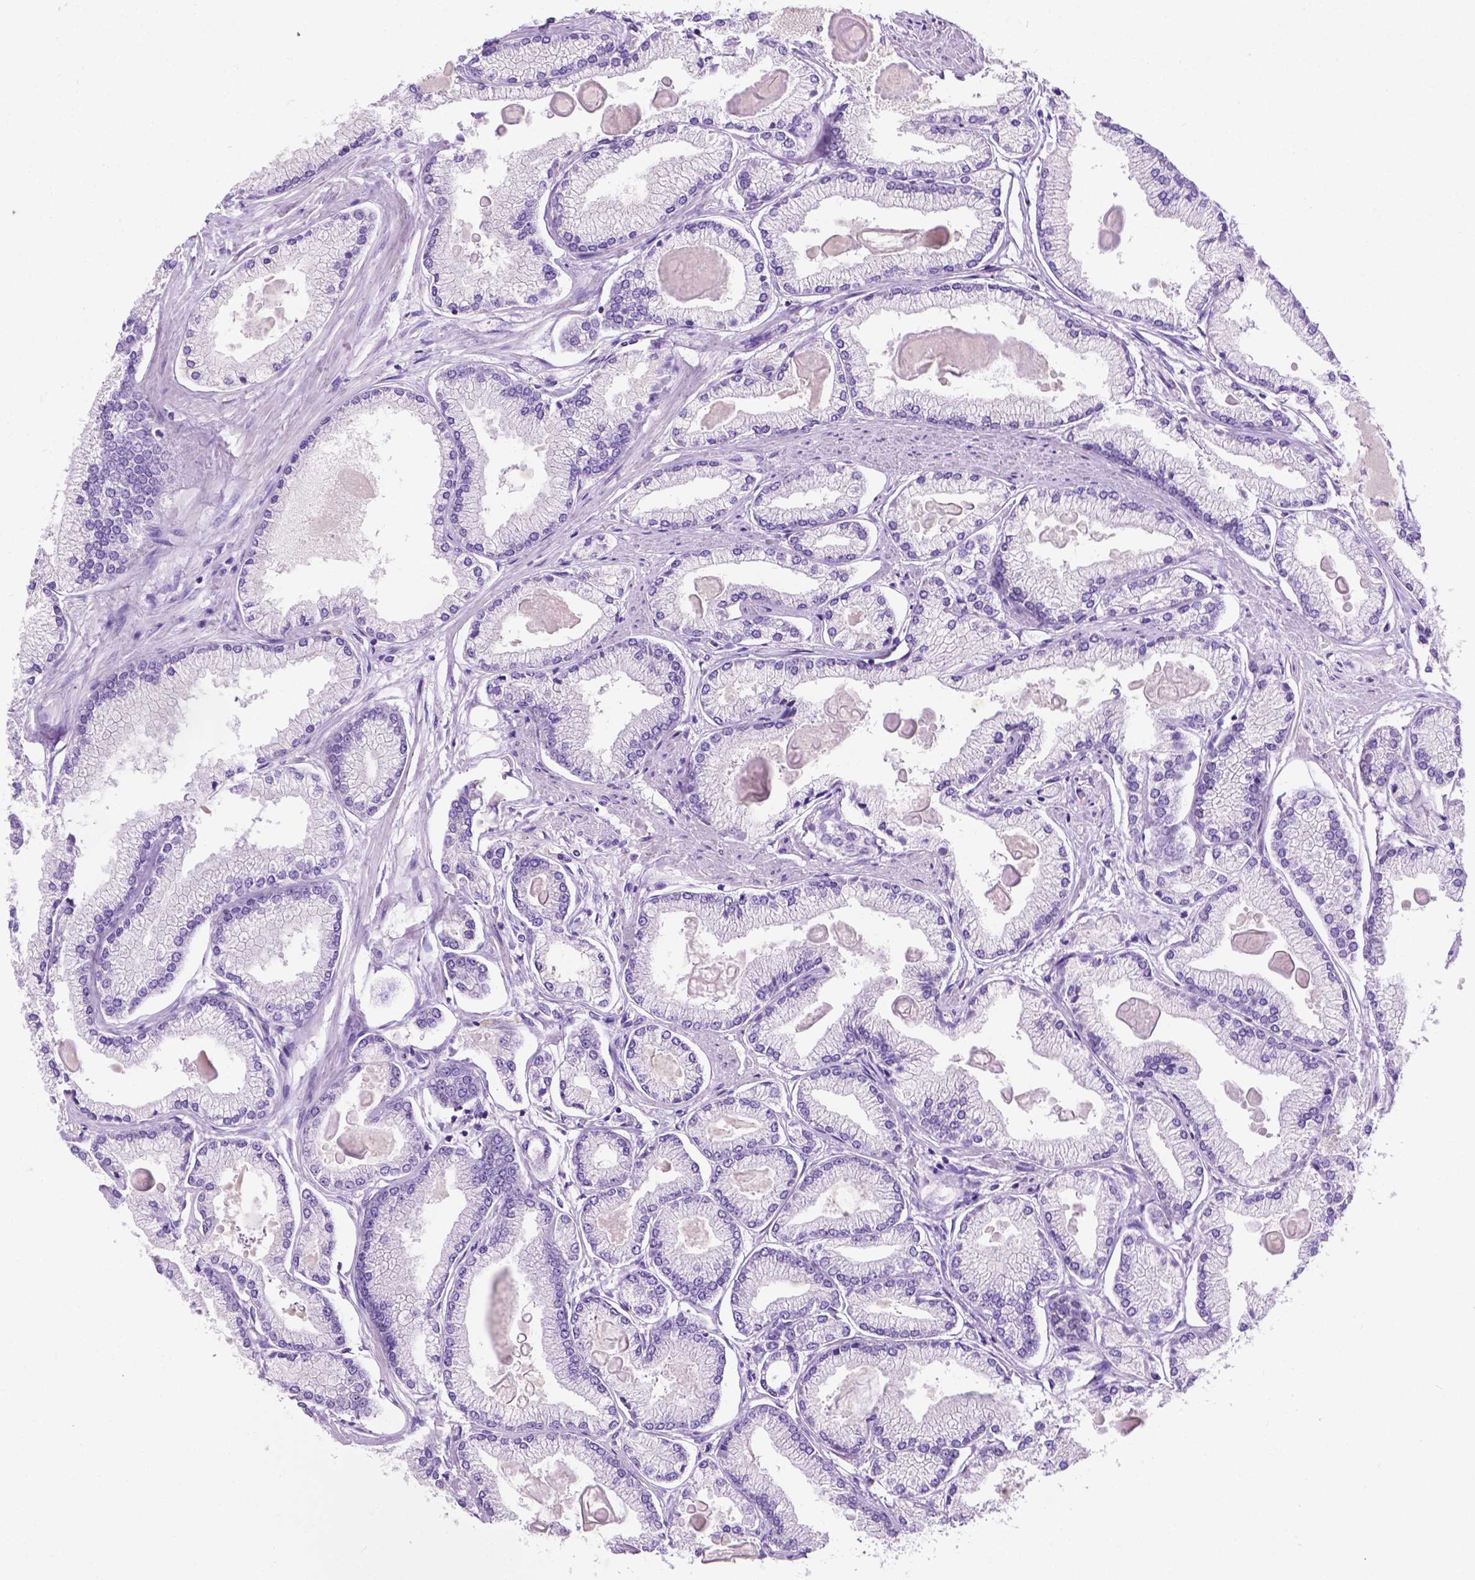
{"staining": {"intensity": "negative", "quantity": "none", "location": "none"}, "tissue": "prostate cancer", "cell_type": "Tumor cells", "image_type": "cancer", "snomed": [{"axis": "morphology", "description": "Adenocarcinoma, High grade"}, {"axis": "topography", "description": "Prostate"}], "caption": "Immunohistochemistry (IHC) photomicrograph of prostate adenocarcinoma (high-grade) stained for a protein (brown), which reveals no positivity in tumor cells.", "gene": "MMP27", "patient": {"sex": "male", "age": 68}}